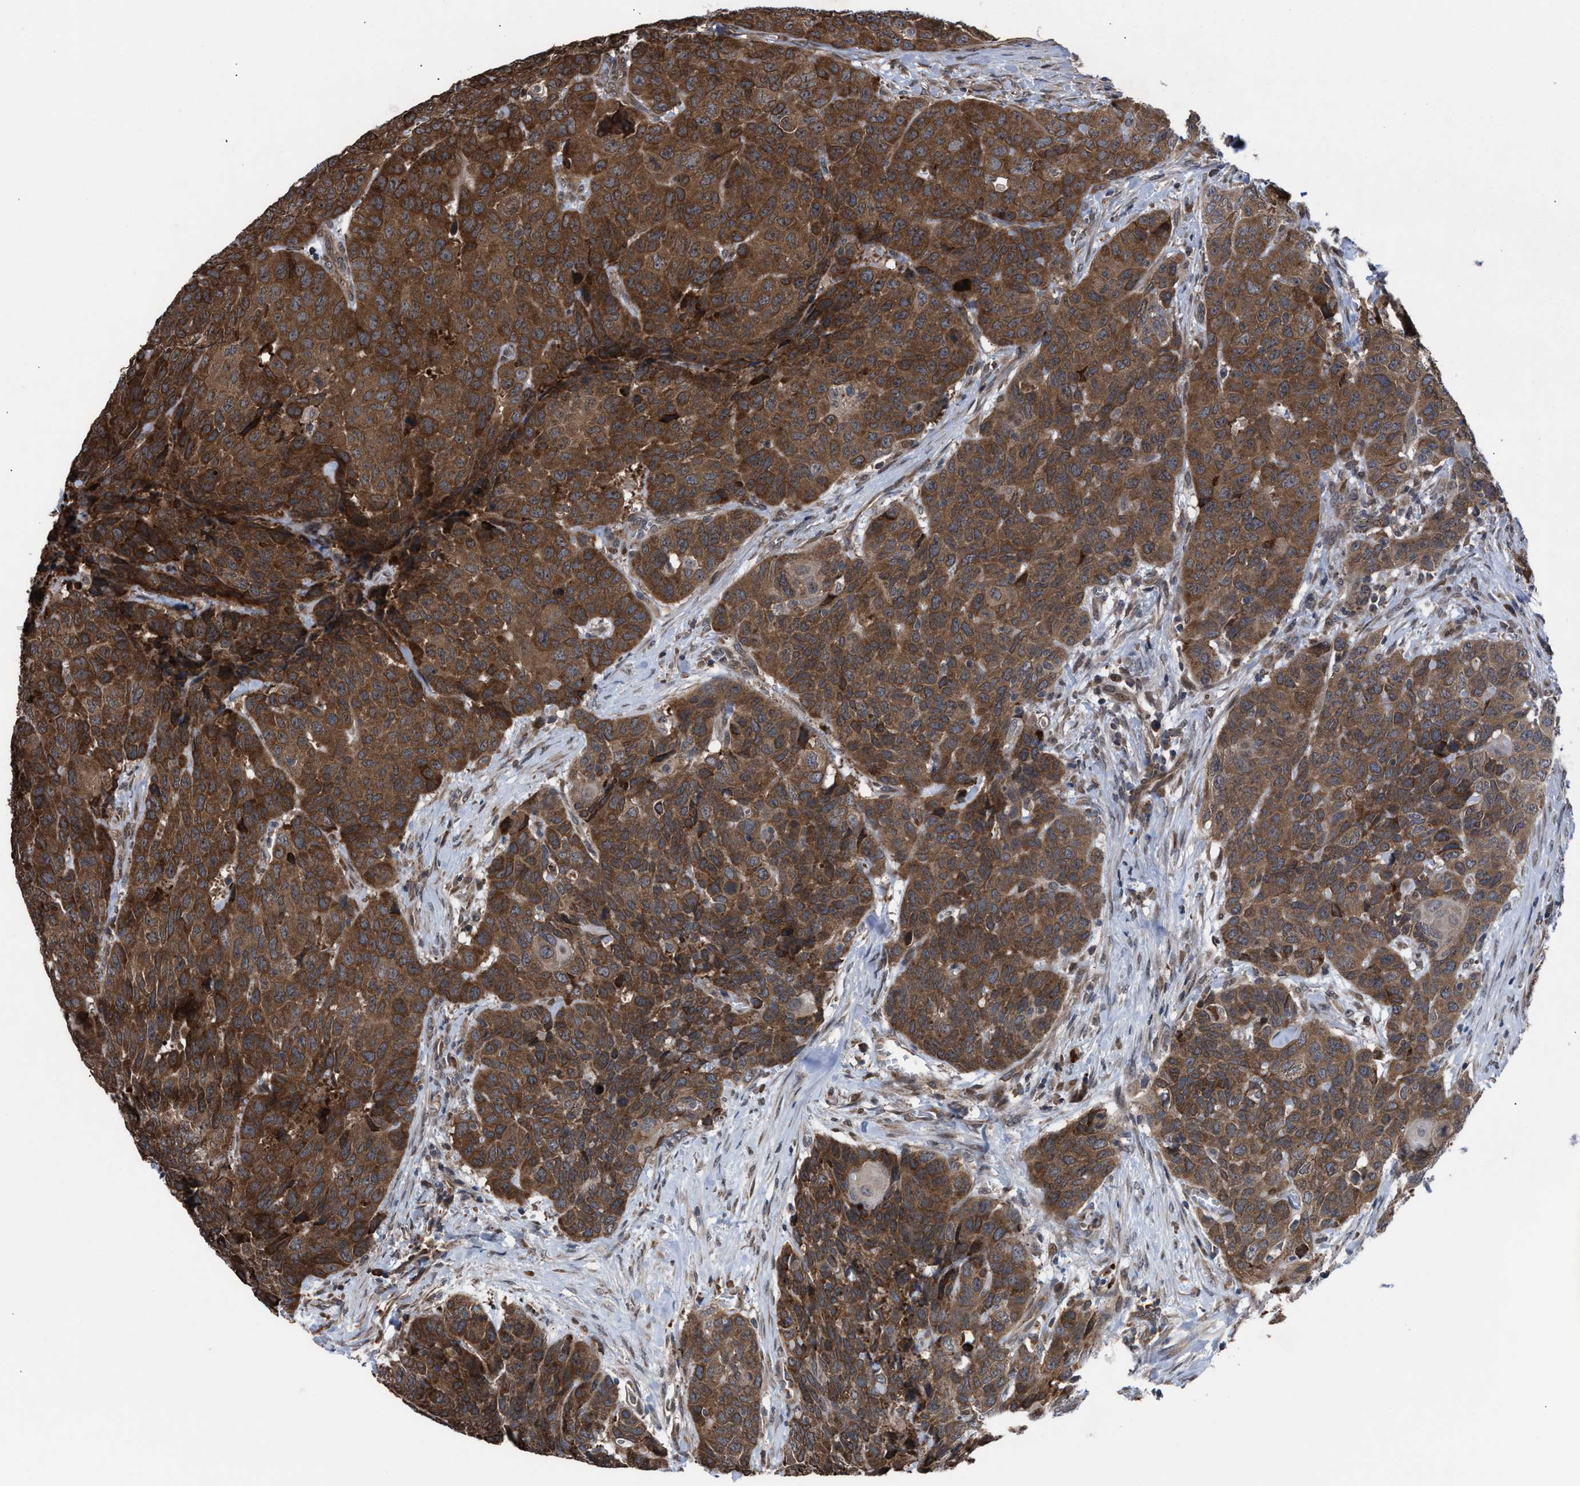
{"staining": {"intensity": "moderate", "quantity": ">75%", "location": "cytoplasmic/membranous"}, "tissue": "head and neck cancer", "cell_type": "Tumor cells", "image_type": "cancer", "snomed": [{"axis": "morphology", "description": "Squamous cell carcinoma, NOS"}, {"axis": "topography", "description": "Head-Neck"}], "caption": "There is medium levels of moderate cytoplasmic/membranous expression in tumor cells of head and neck cancer, as demonstrated by immunohistochemical staining (brown color).", "gene": "TP53BP2", "patient": {"sex": "male", "age": 66}}